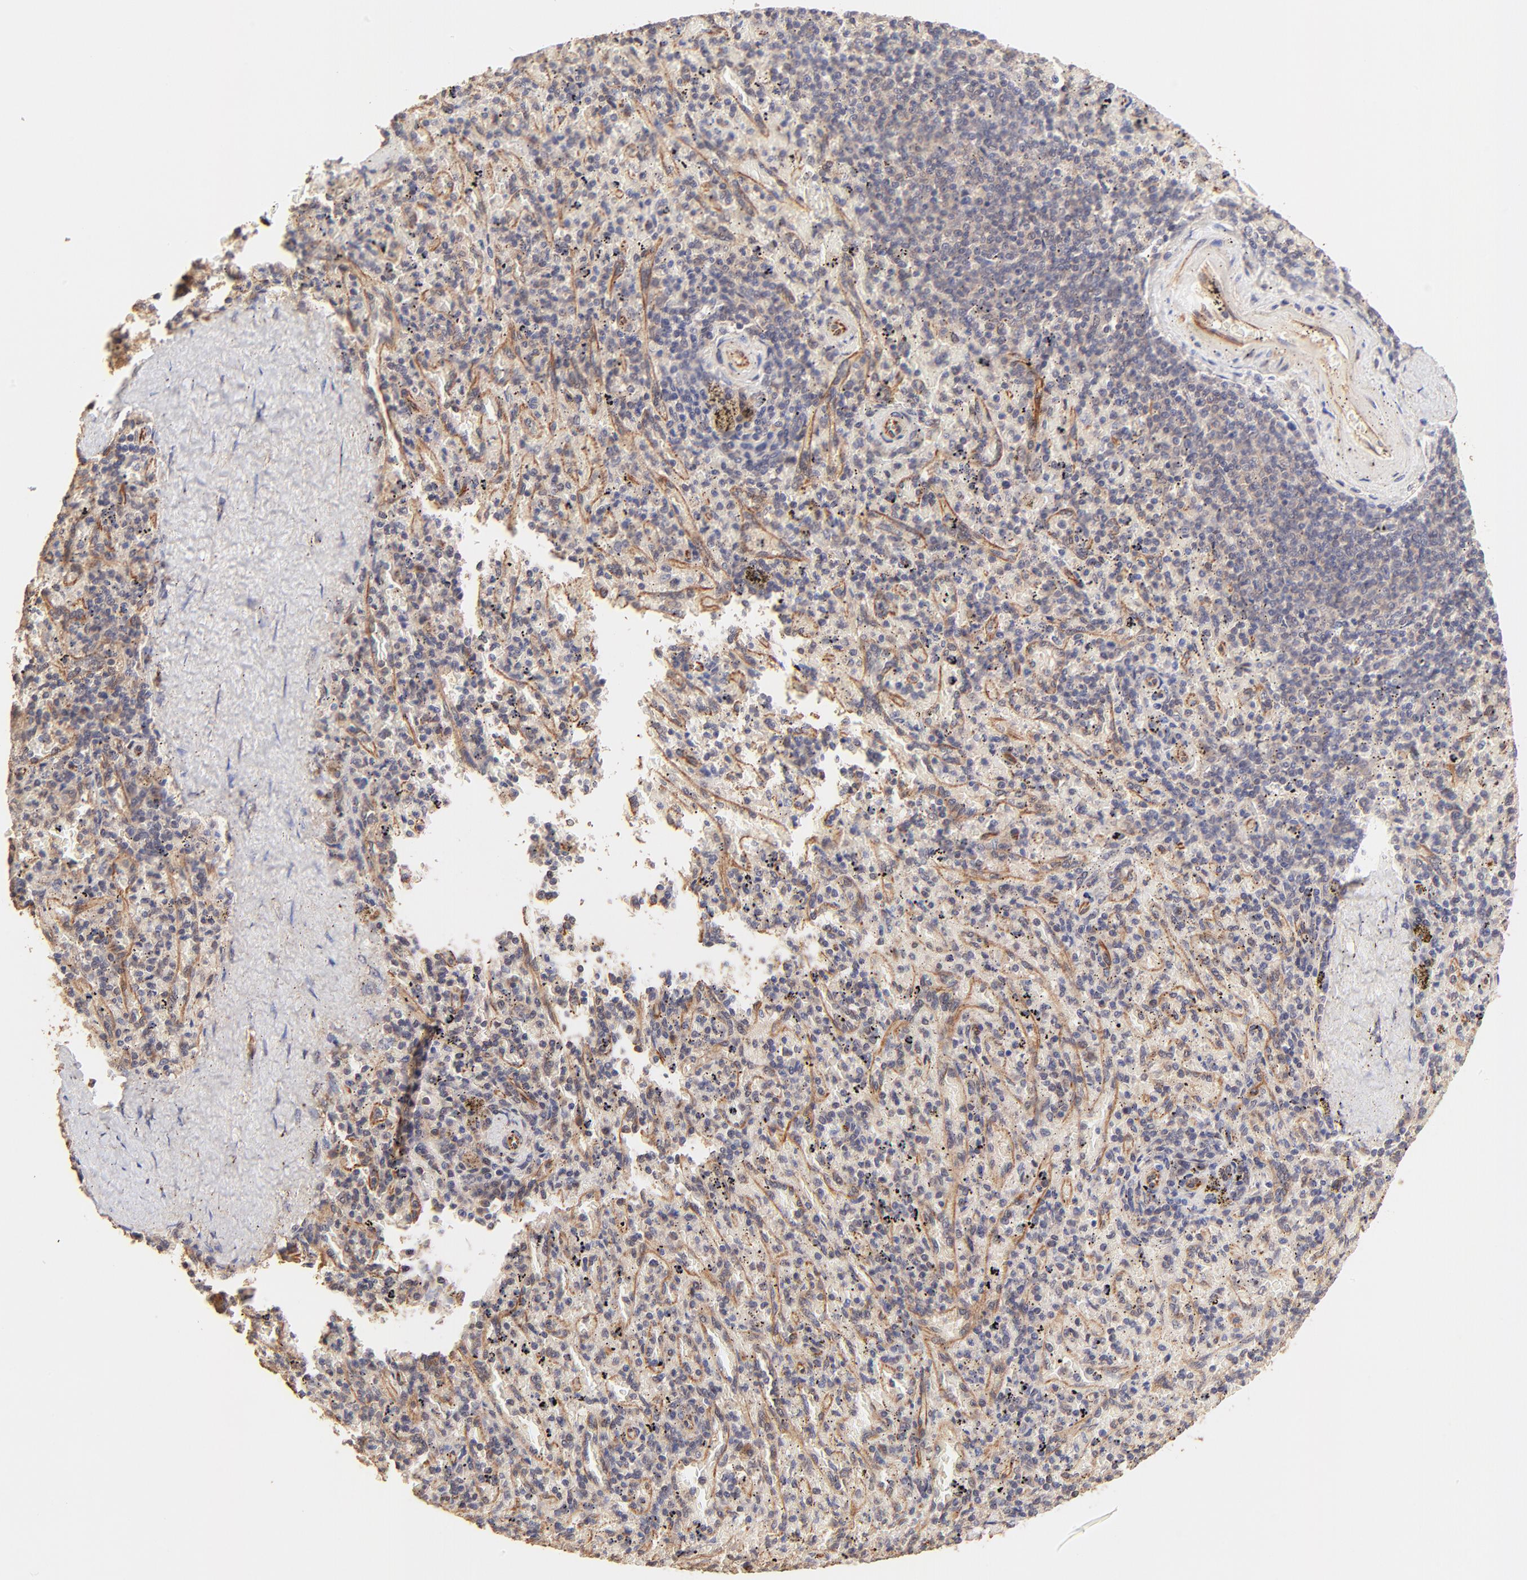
{"staining": {"intensity": "negative", "quantity": "none", "location": "none"}, "tissue": "spleen", "cell_type": "Cells in red pulp", "image_type": "normal", "snomed": [{"axis": "morphology", "description": "Normal tissue, NOS"}, {"axis": "topography", "description": "Spleen"}], "caption": "Normal spleen was stained to show a protein in brown. There is no significant positivity in cells in red pulp. Brightfield microscopy of IHC stained with DAB (brown) and hematoxylin (blue), captured at high magnification.", "gene": "TNFAIP3", "patient": {"sex": "female", "age": 43}}